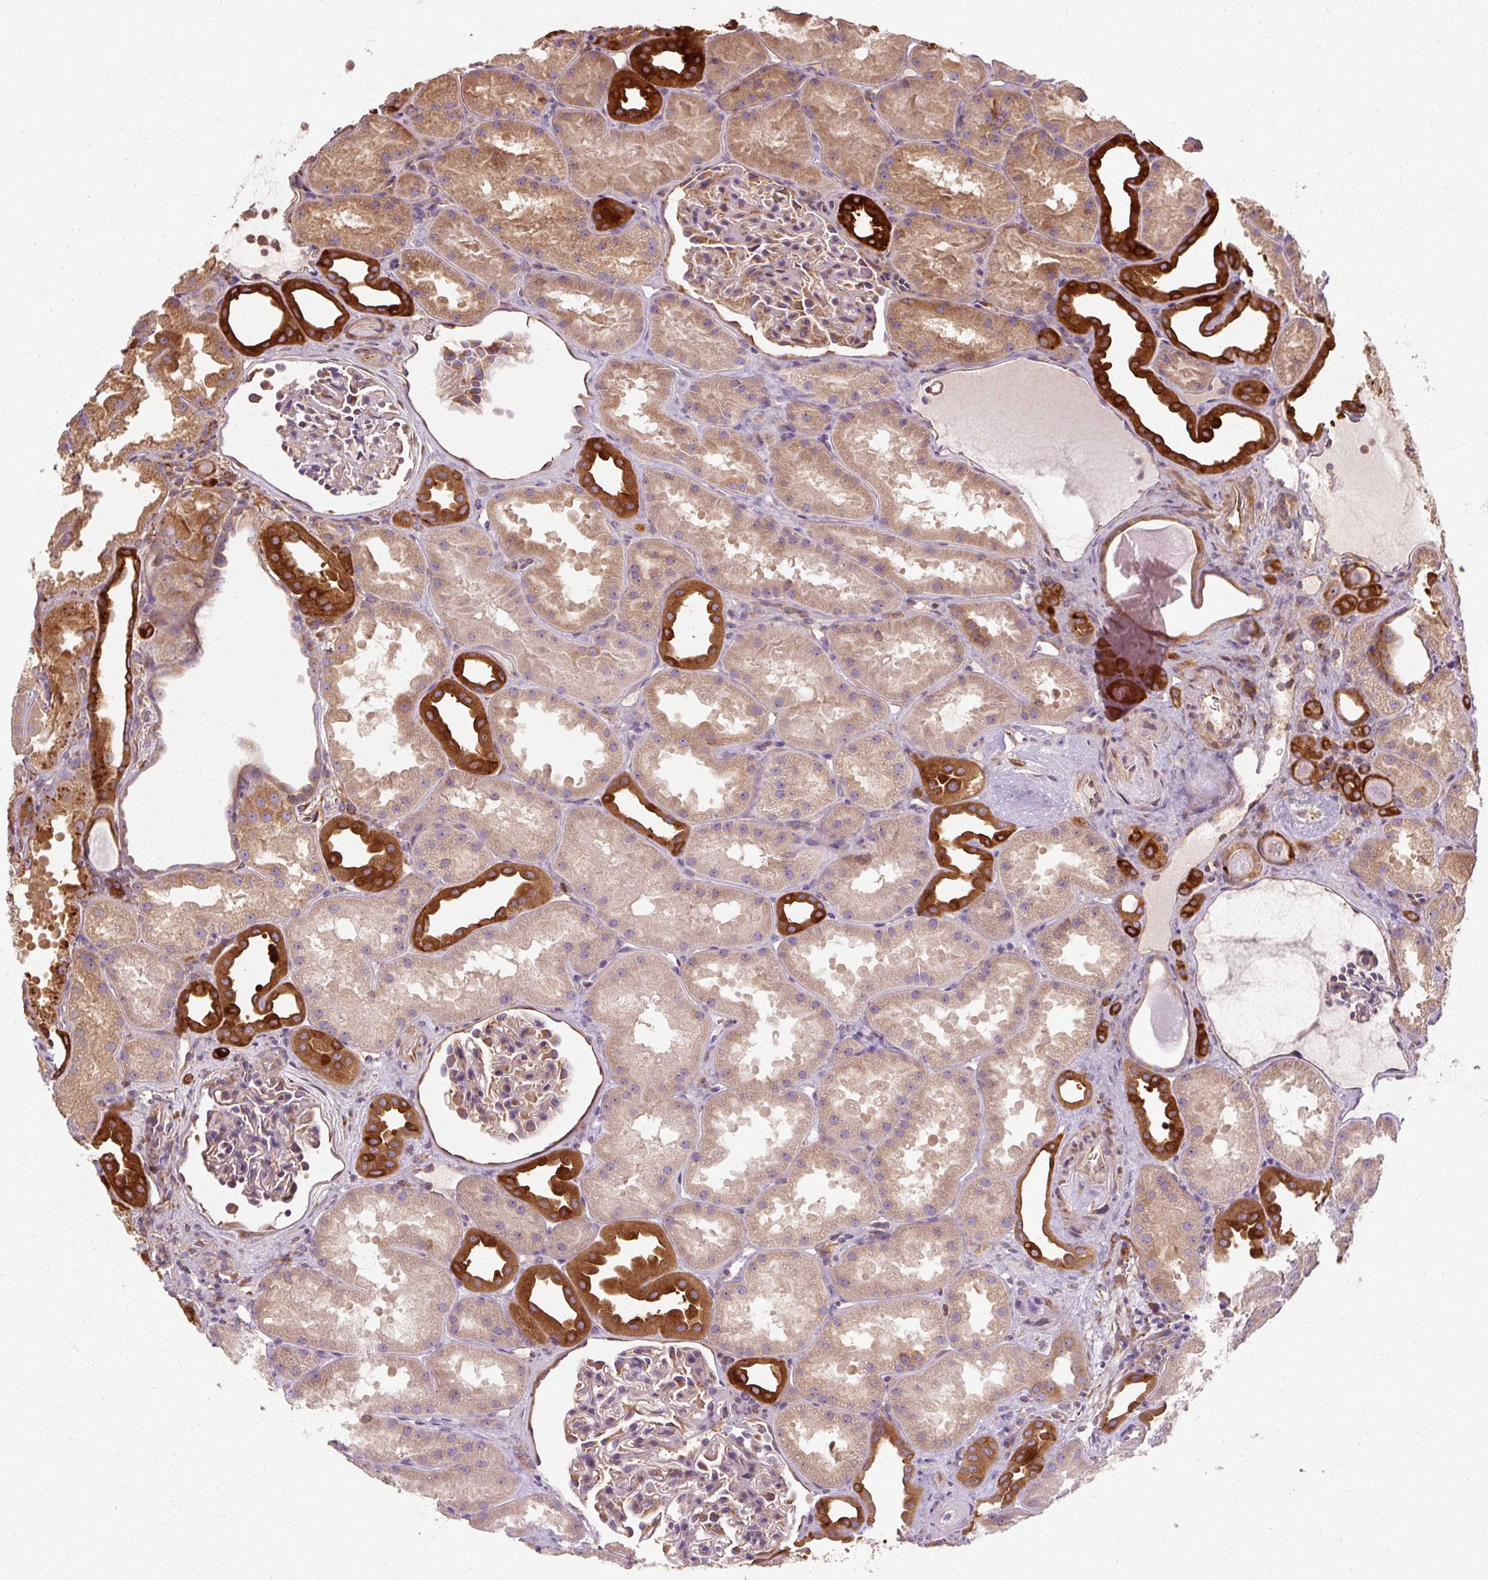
{"staining": {"intensity": "moderate", "quantity": "<25%", "location": "cytoplasmic/membranous"}, "tissue": "kidney", "cell_type": "Cells in glomeruli", "image_type": "normal", "snomed": [{"axis": "morphology", "description": "Normal tissue, NOS"}, {"axis": "topography", "description": "Kidney"}], "caption": "This histopathology image exhibits immunohistochemistry (IHC) staining of unremarkable human kidney, with low moderate cytoplasmic/membranous staining in about <25% of cells in glomeruli.", "gene": "TBC1D4", "patient": {"sex": "male", "age": 61}}